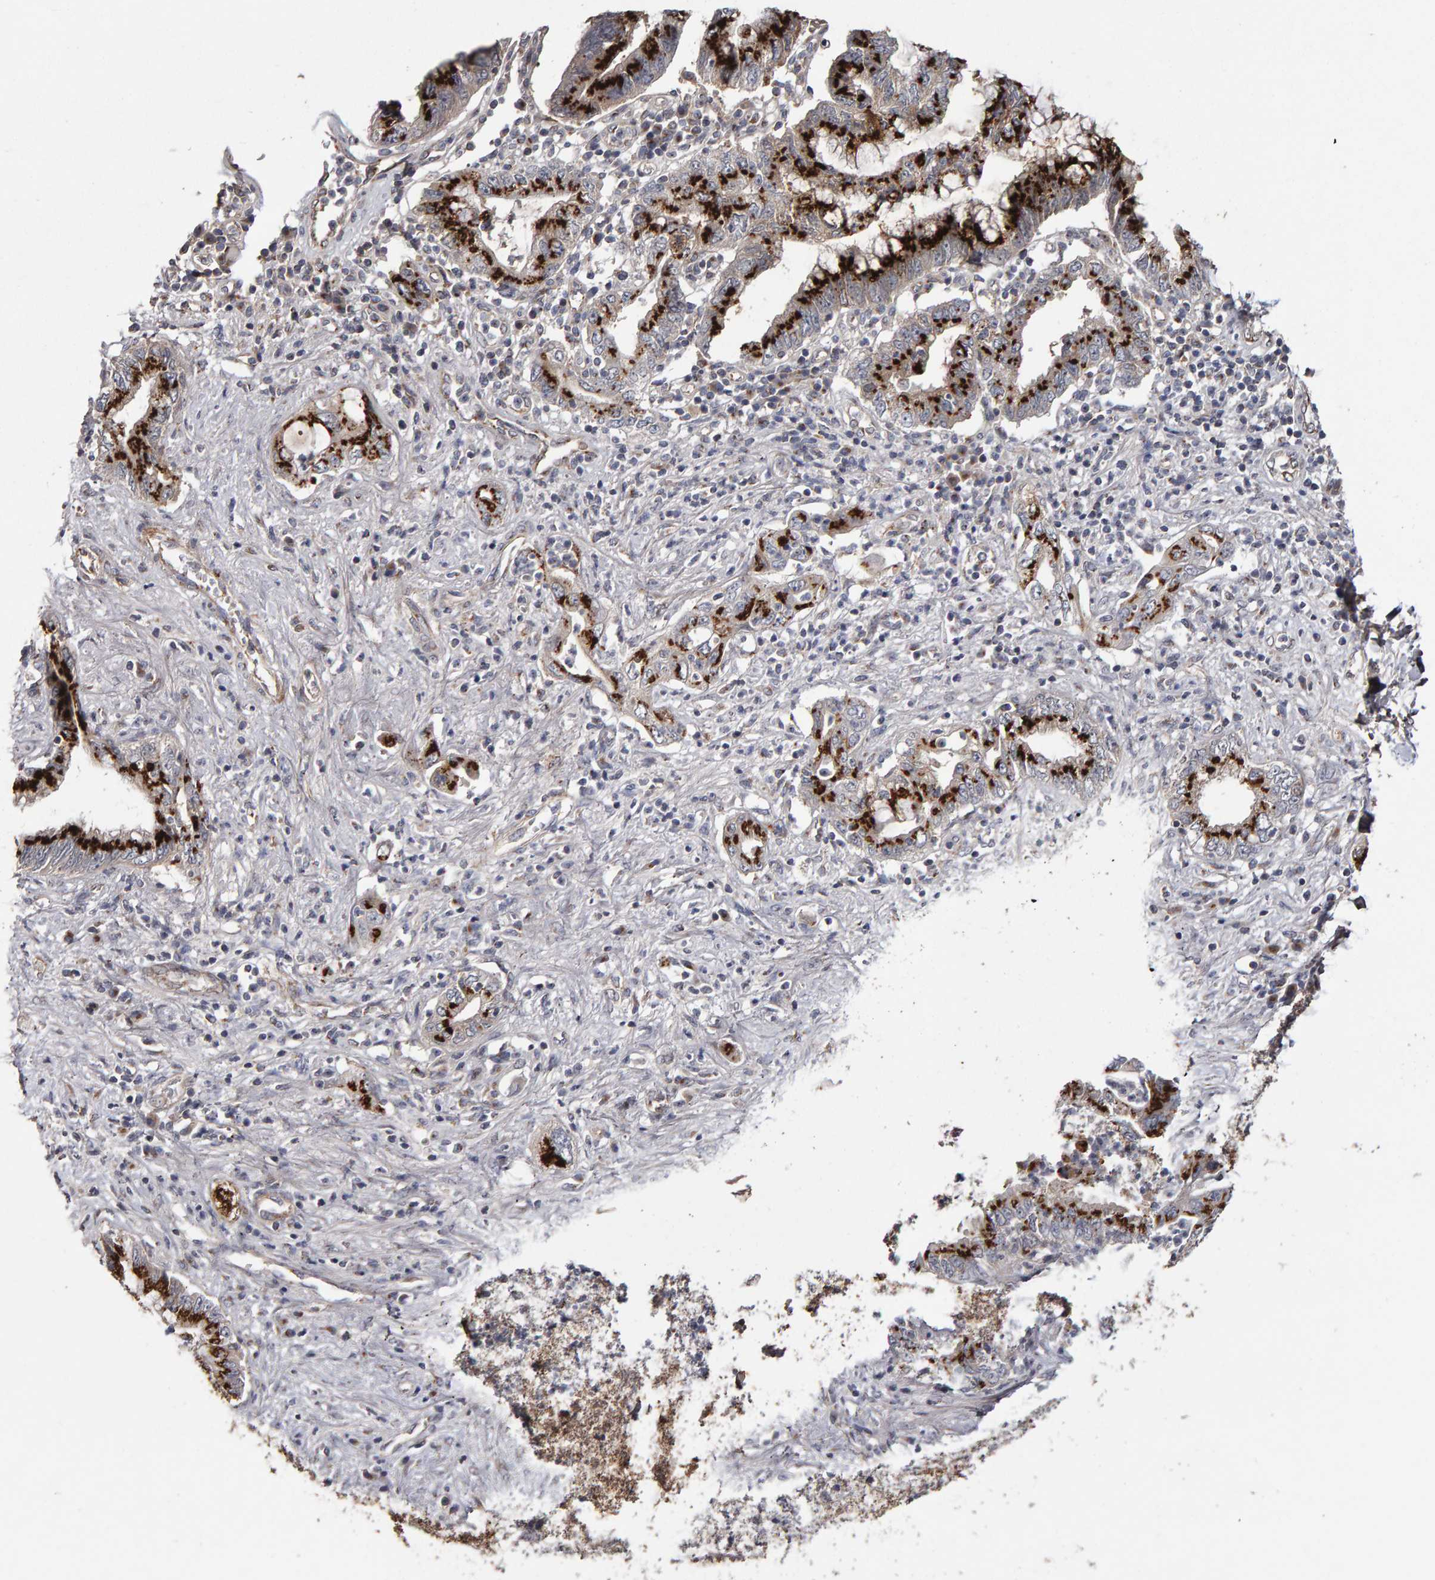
{"staining": {"intensity": "strong", "quantity": ">75%", "location": "cytoplasmic/membranous"}, "tissue": "pancreatic cancer", "cell_type": "Tumor cells", "image_type": "cancer", "snomed": [{"axis": "morphology", "description": "Adenocarcinoma, NOS"}, {"axis": "topography", "description": "Pancreas"}], "caption": "The photomicrograph demonstrates a brown stain indicating the presence of a protein in the cytoplasmic/membranous of tumor cells in pancreatic cancer (adenocarcinoma).", "gene": "CANT1", "patient": {"sex": "female", "age": 73}}